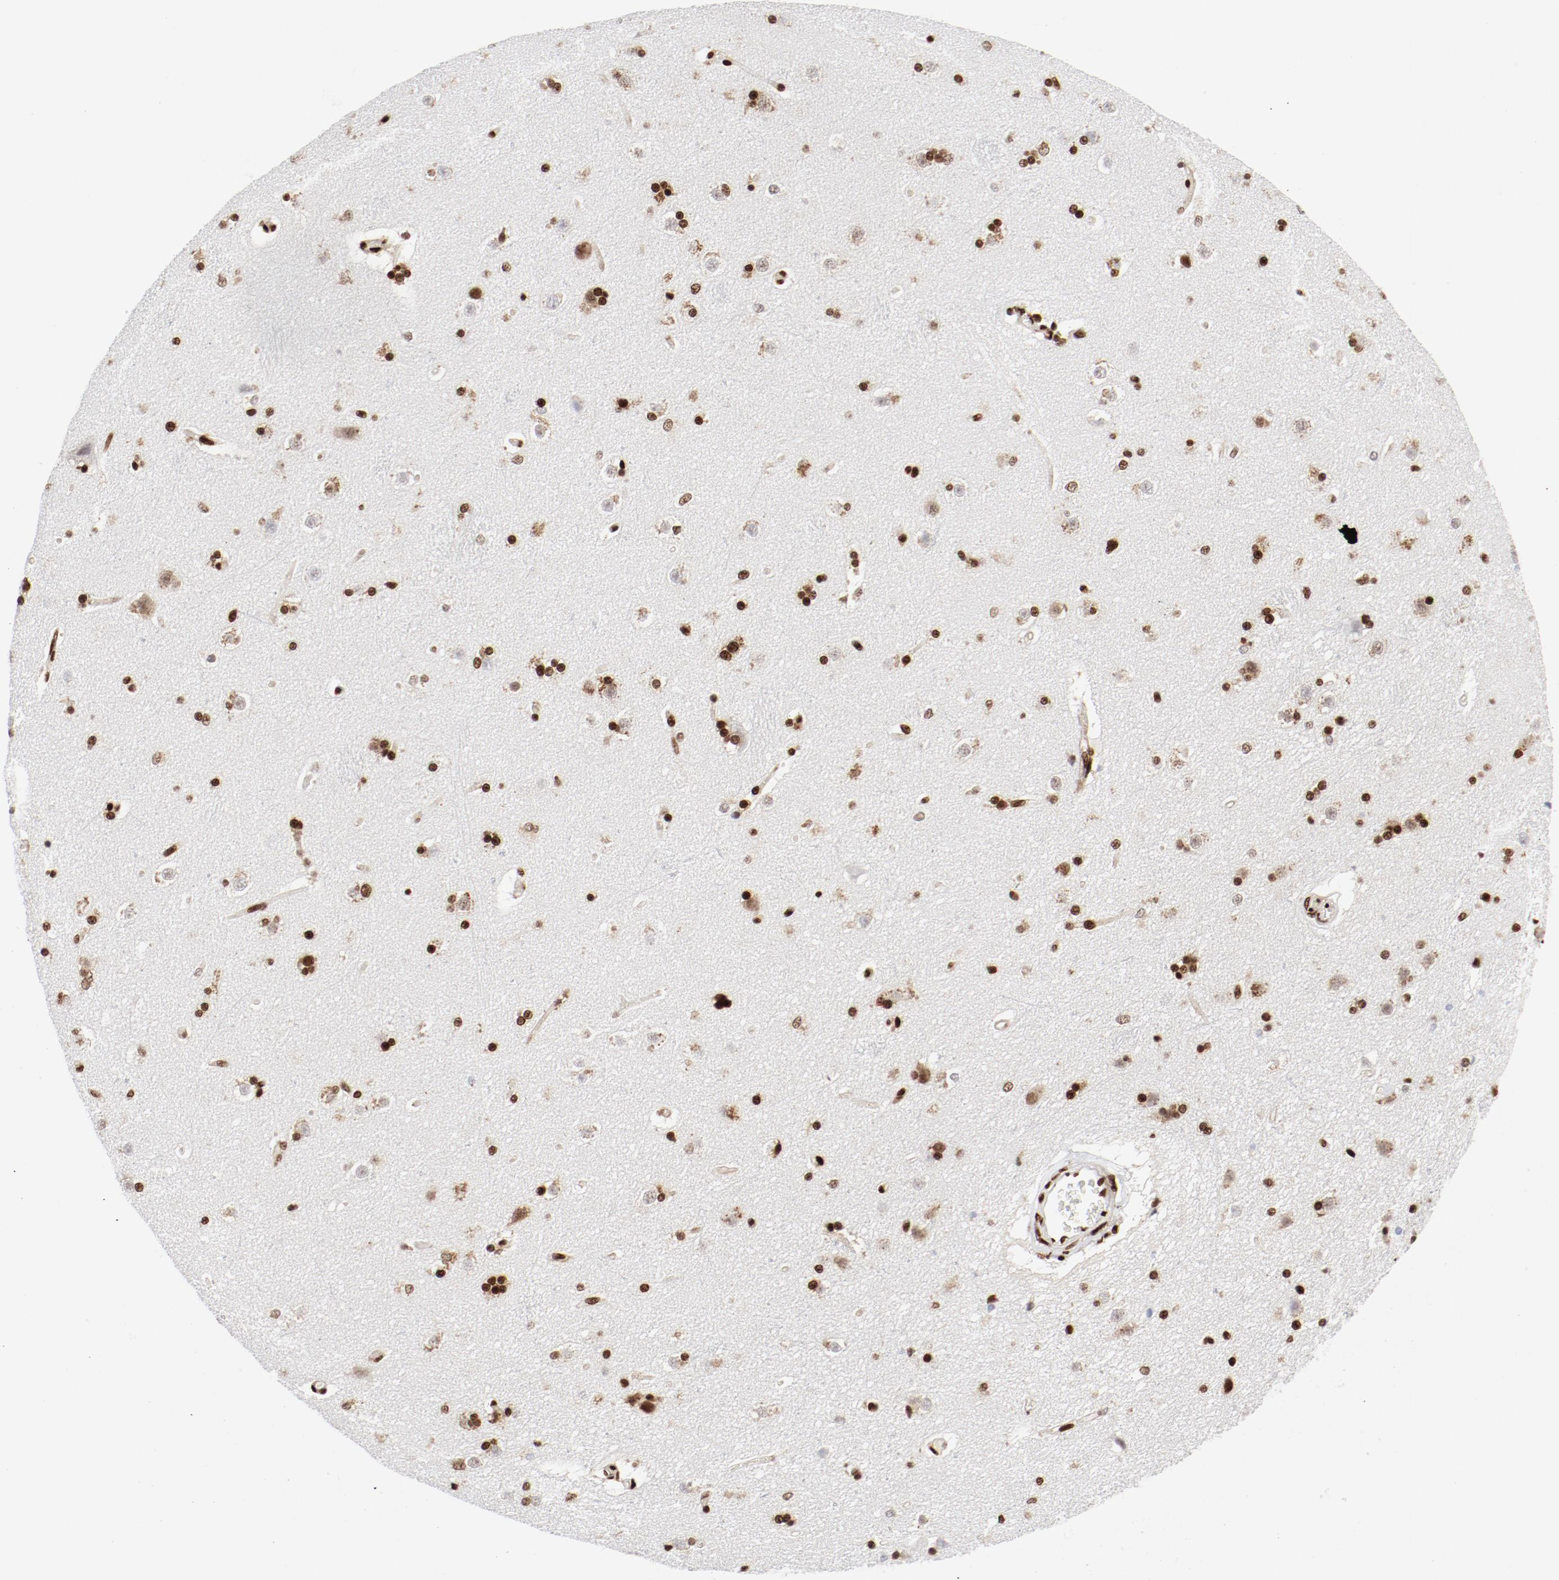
{"staining": {"intensity": "strong", "quantity": ">75%", "location": "nuclear"}, "tissue": "caudate", "cell_type": "Glial cells", "image_type": "normal", "snomed": [{"axis": "morphology", "description": "Normal tissue, NOS"}, {"axis": "topography", "description": "Lateral ventricle wall"}], "caption": "Normal caudate demonstrates strong nuclear positivity in about >75% of glial cells.", "gene": "NFYB", "patient": {"sex": "female", "age": 19}}